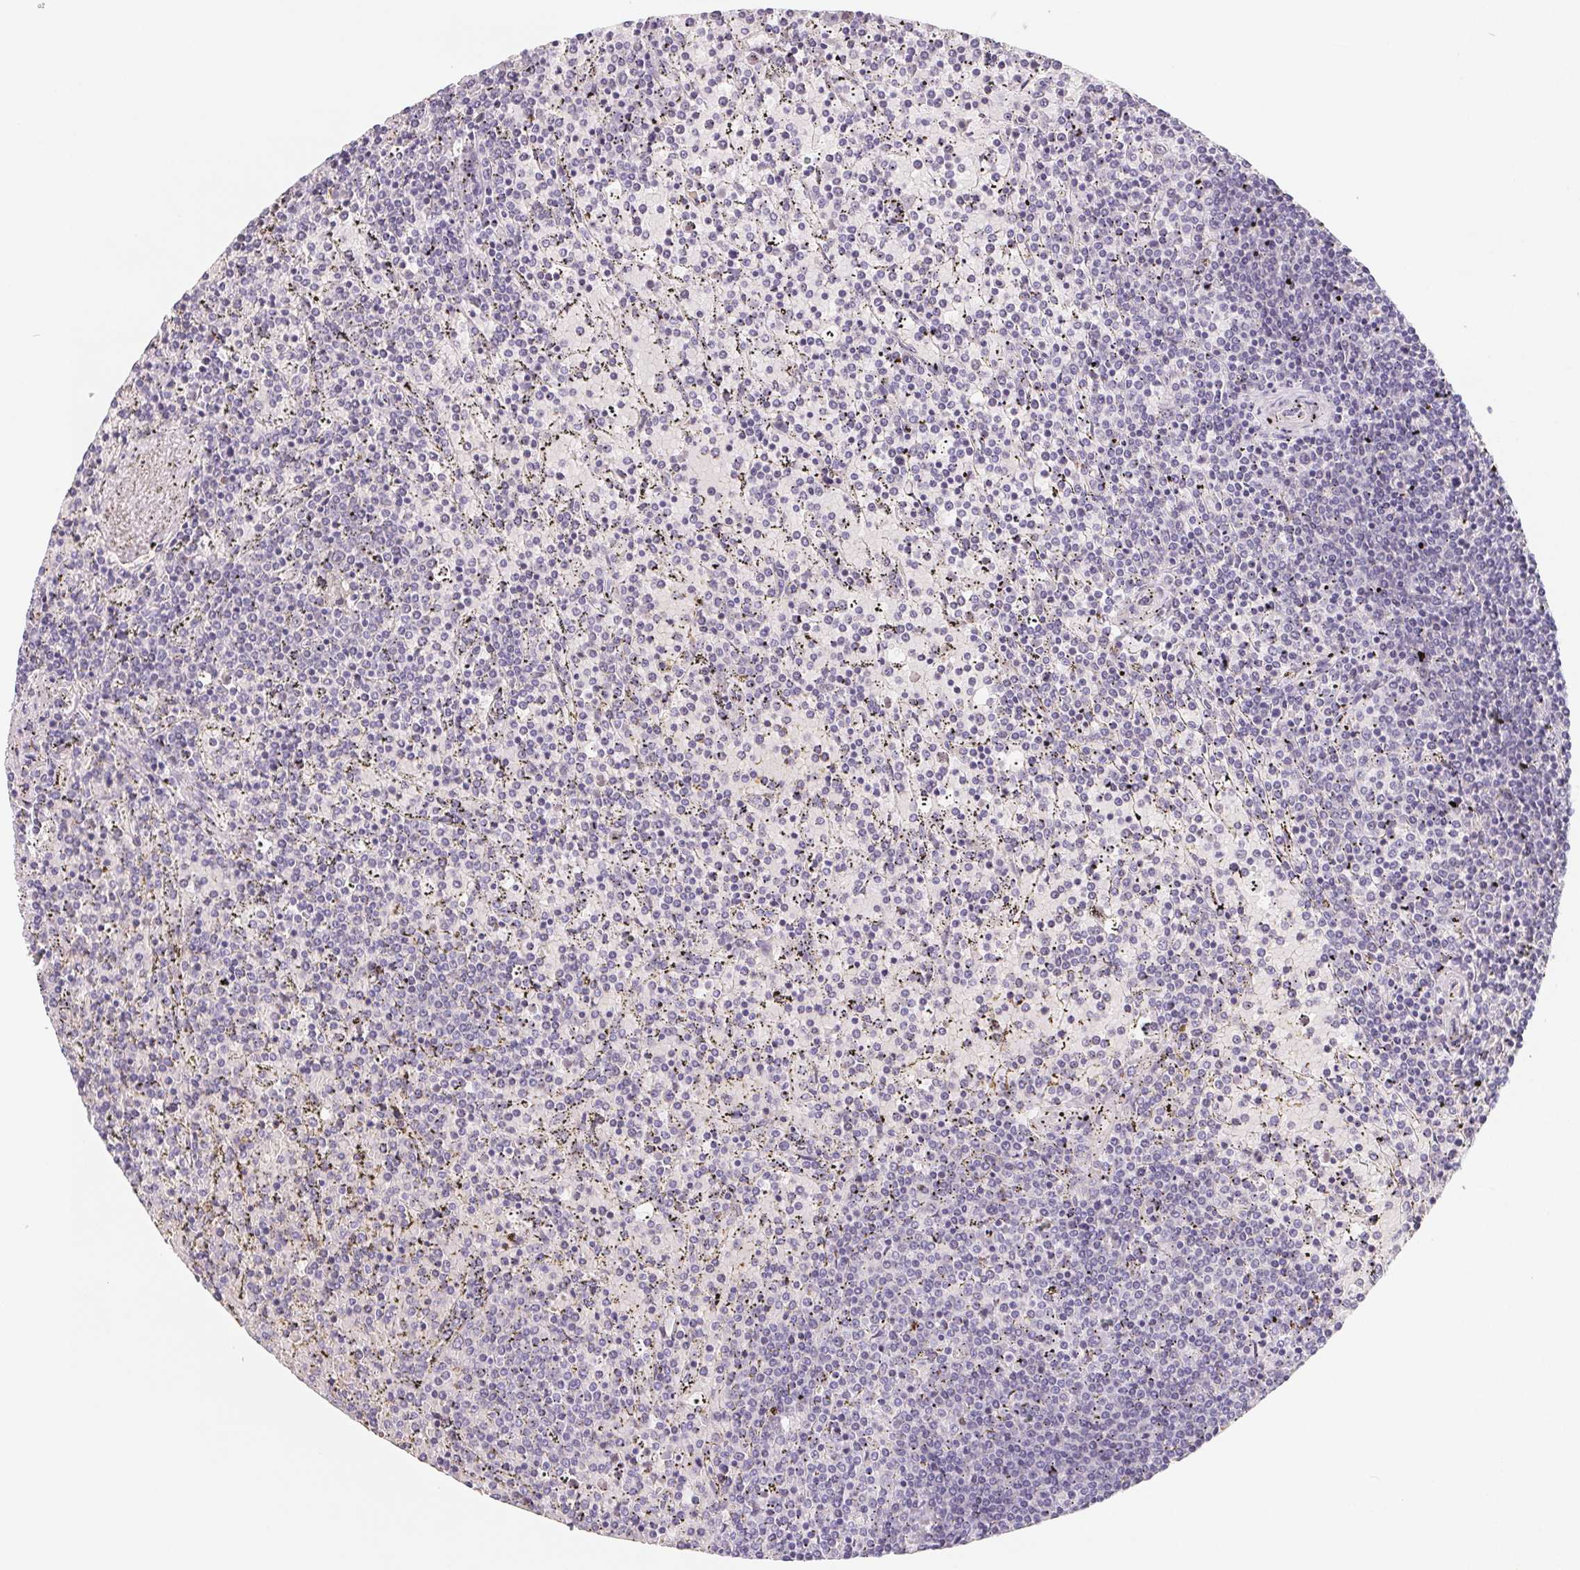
{"staining": {"intensity": "negative", "quantity": "none", "location": "none"}, "tissue": "lymphoma", "cell_type": "Tumor cells", "image_type": "cancer", "snomed": [{"axis": "morphology", "description": "Malignant lymphoma, non-Hodgkin's type, Low grade"}, {"axis": "topography", "description": "Spleen"}], "caption": "Immunohistochemical staining of human low-grade malignant lymphoma, non-Hodgkin's type shows no significant expression in tumor cells. The staining was performed using DAB to visualize the protein expression in brown, while the nuclei were stained in blue with hematoxylin (Magnification: 20x).", "gene": "FDX1", "patient": {"sex": "female", "age": 77}}